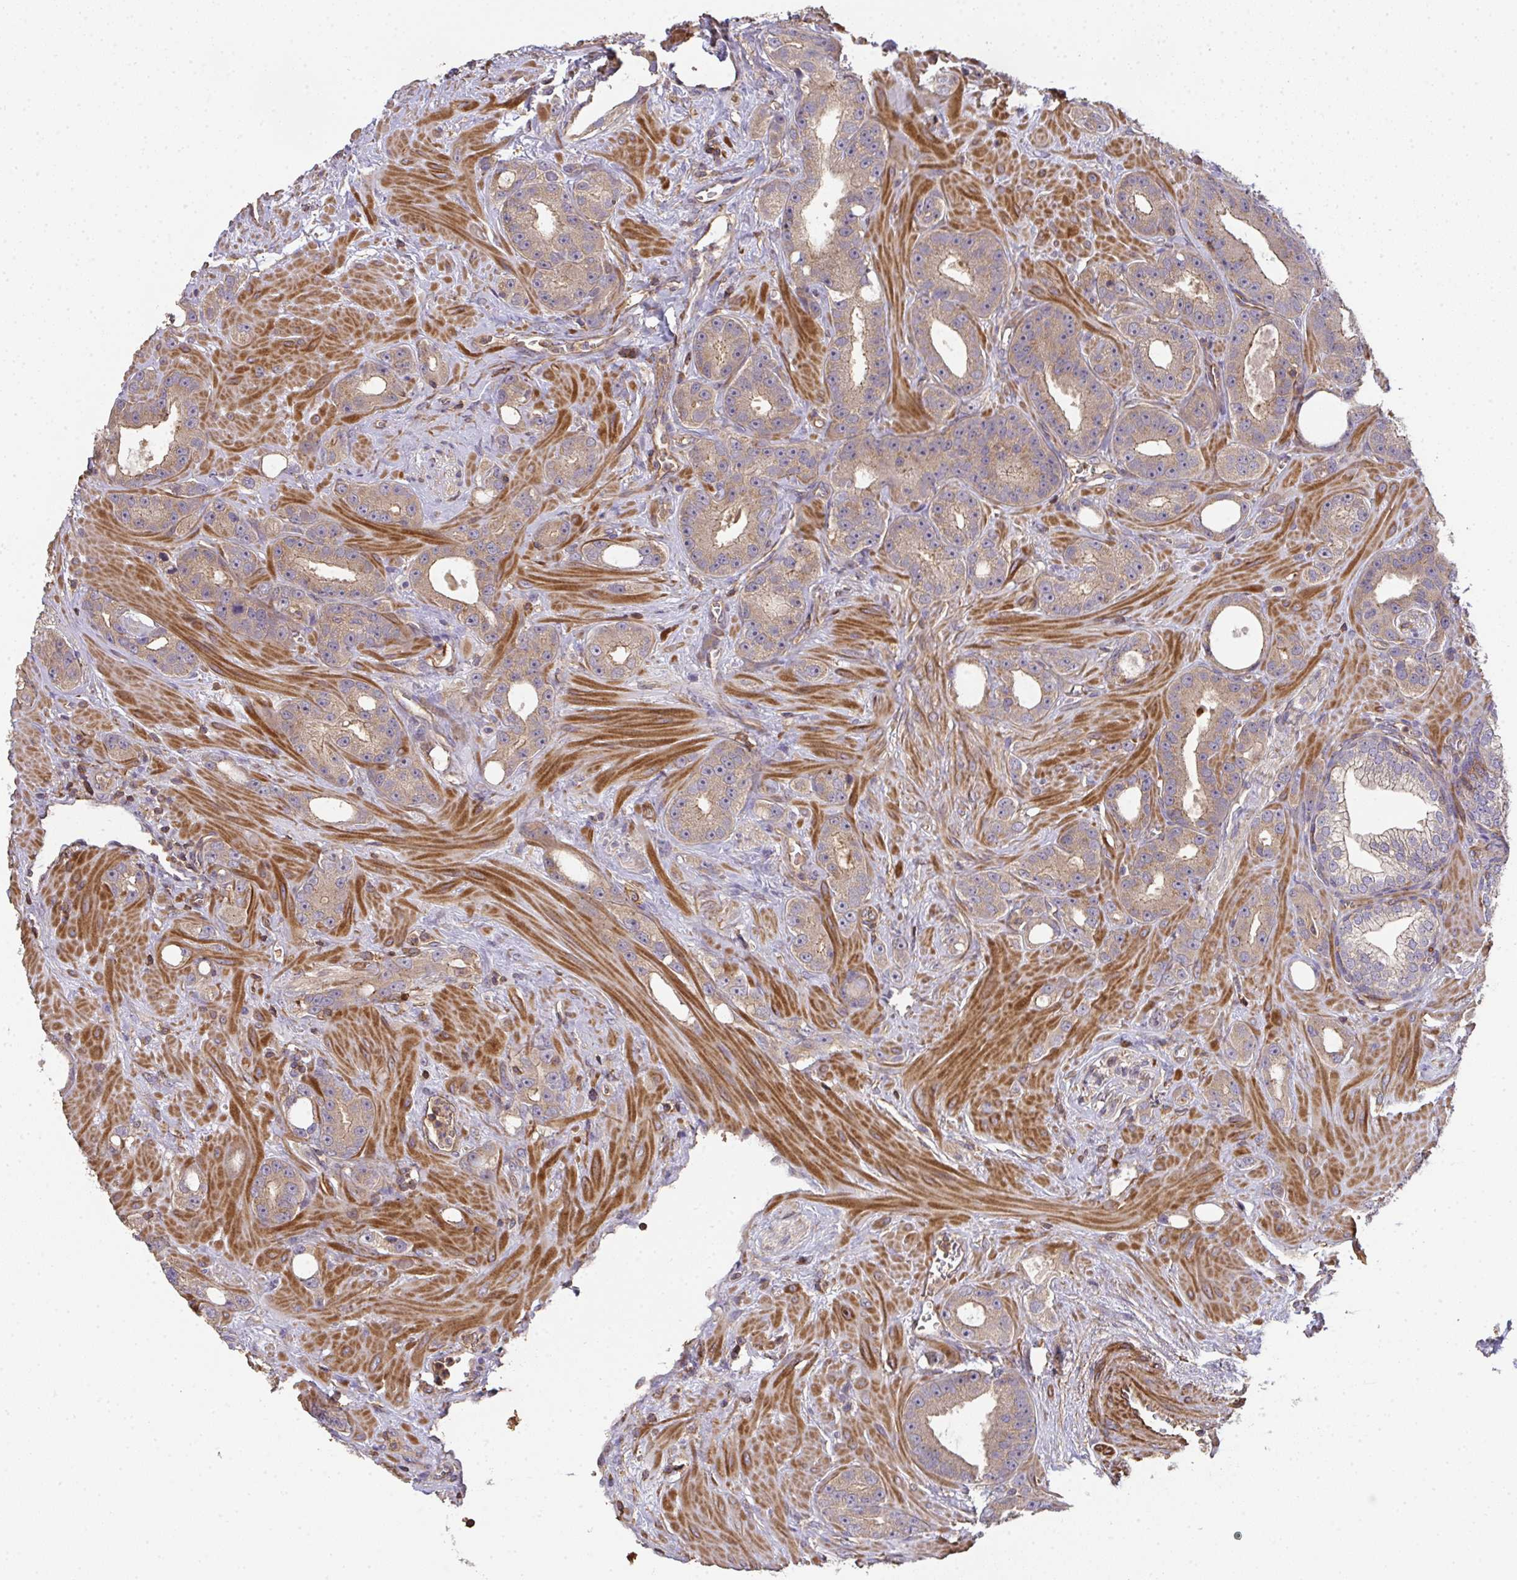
{"staining": {"intensity": "weak", "quantity": ">75%", "location": "cytoplasmic/membranous"}, "tissue": "prostate cancer", "cell_type": "Tumor cells", "image_type": "cancer", "snomed": [{"axis": "morphology", "description": "Adenocarcinoma, High grade"}, {"axis": "topography", "description": "Prostate"}], "caption": "Protein staining exhibits weak cytoplasmic/membranous expression in approximately >75% of tumor cells in prostate cancer (adenocarcinoma (high-grade)).", "gene": "TNMD", "patient": {"sex": "male", "age": 65}}